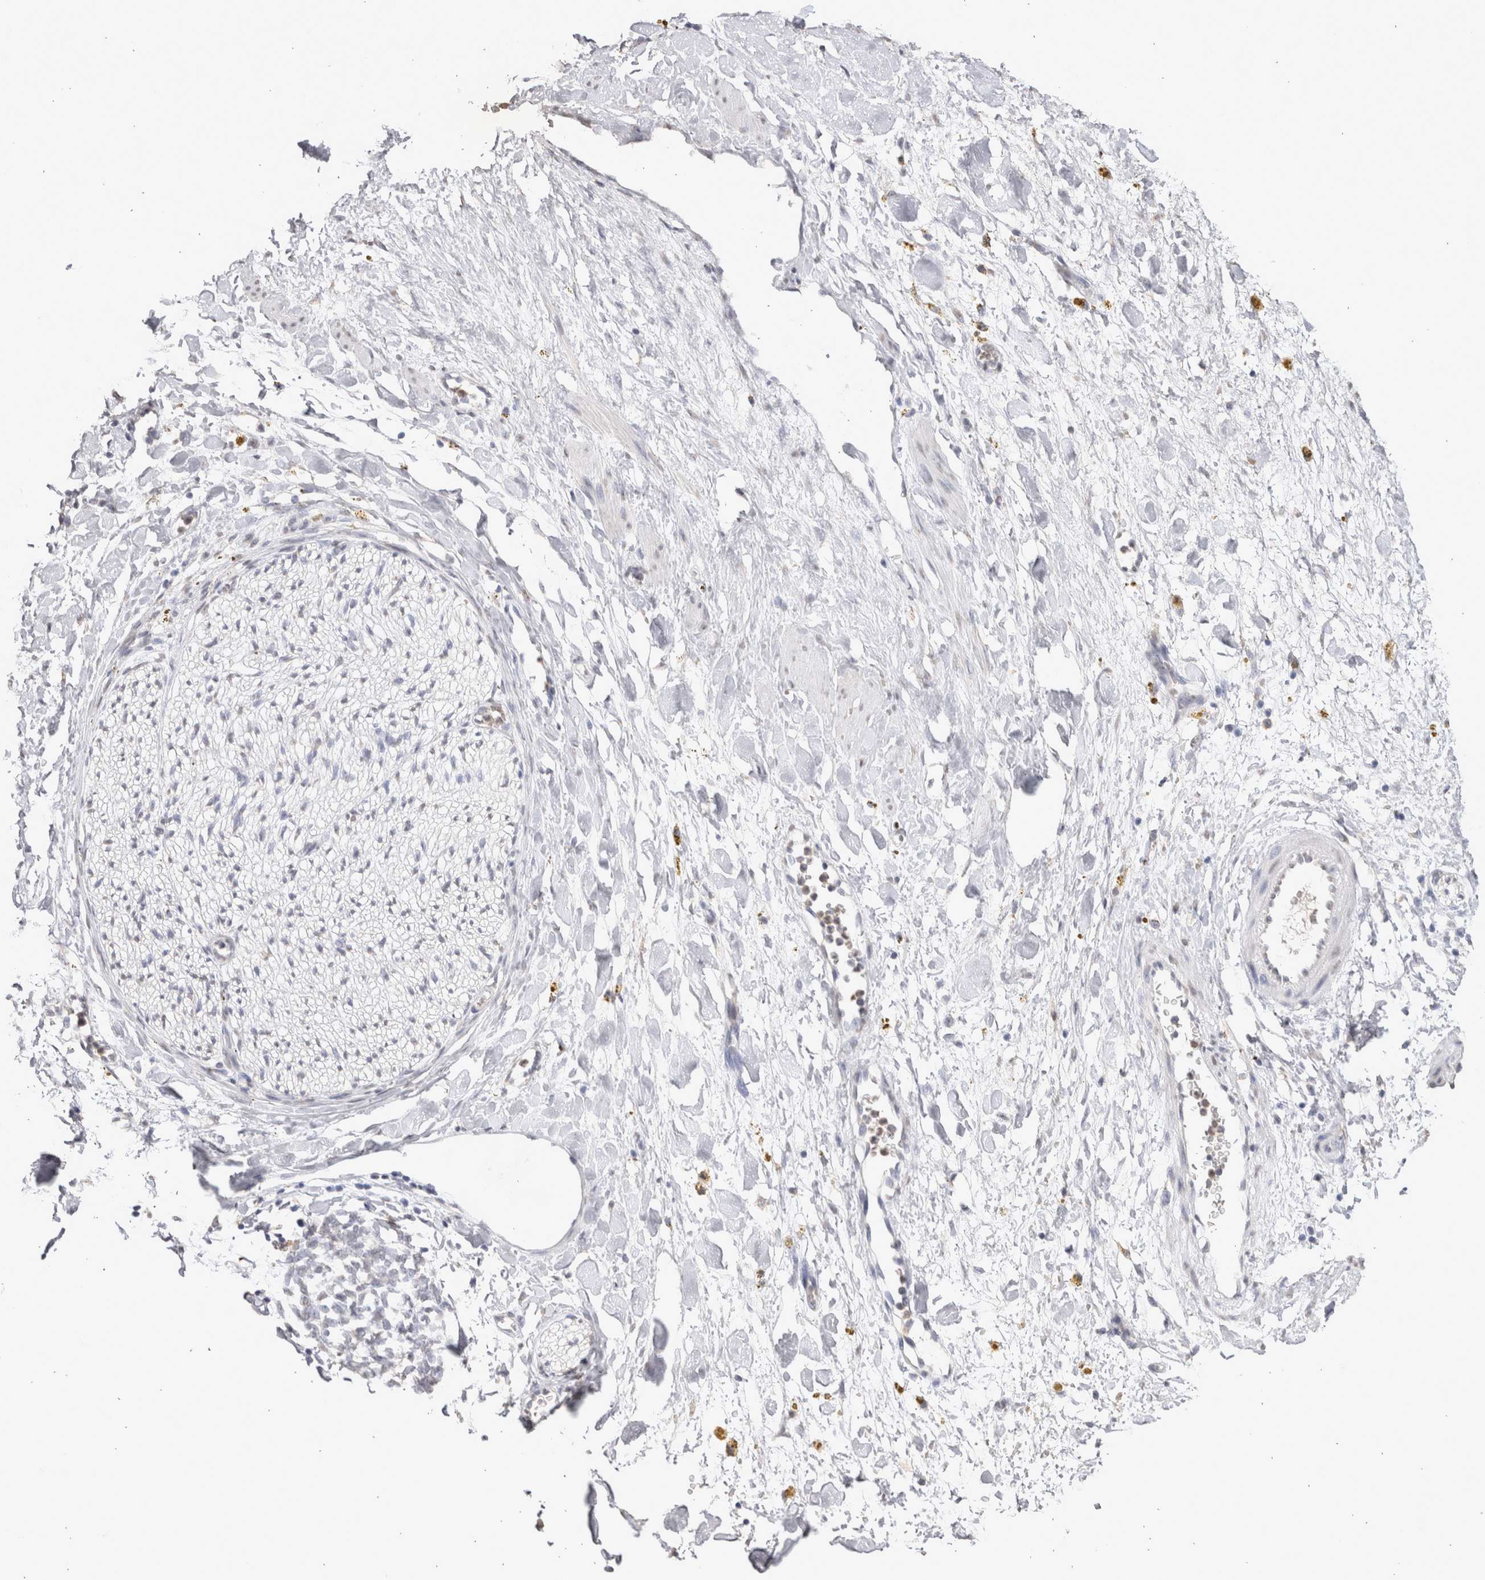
{"staining": {"intensity": "weak", "quantity": "<25%", "location": "nuclear"}, "tissue": "adipose tissue", "cell_type": "Adipocytes", "image_type": "normal", "snomed": [{"axis": "morphology", "description": "Normal tissue, NOS"}, {"axis": "topography", "description": "Kidney"}, {"axis": "topography", "description": "Peripheral nerve tissue"}], "caption": "IHC micrograph of unremarkable human adipose tissue stained for a protein (brown), which reveals no staining in adipocytes.", "gene": "LGALS2", "patient": {"sex": "male", "age": 7}}